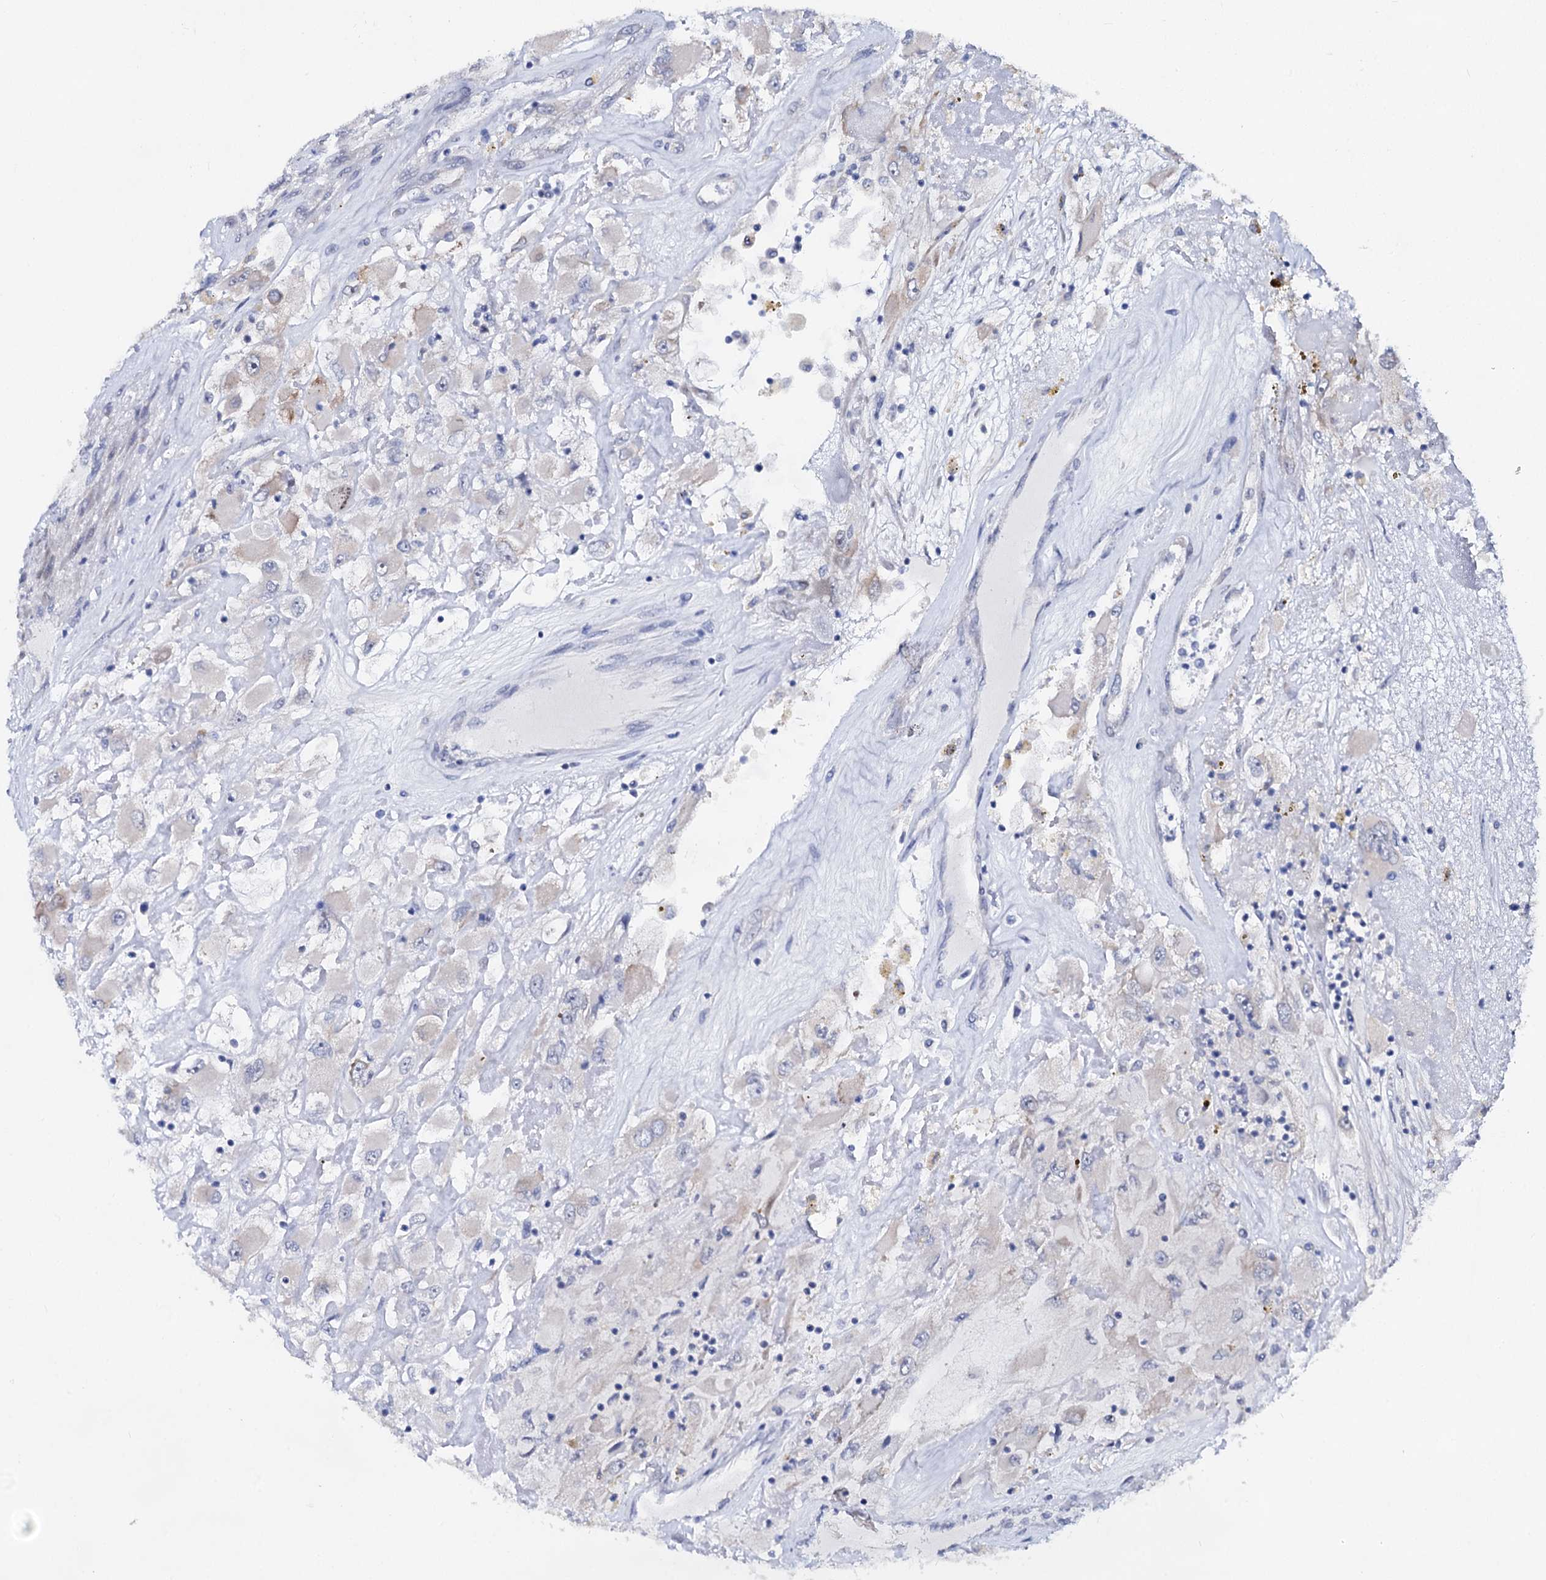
{"staining": {"intensity": "negative", "quantity": "none", "location": "none"}, "tissue": "renal cancer", "cell_type": "Tumor cells", "image_type": "cancer", "snomed": [{"axis": "morphology", "description": "Adenocarcinoma, NOS"}, {"axis": "topography", "description": "Kidney"}], "caption": "Renal cancer was stained to show a protein in brown. There is no significant positivity in tumor cells.", "gene": "CAPRIN2", "patient": {"sex": "female", "age": 52}}